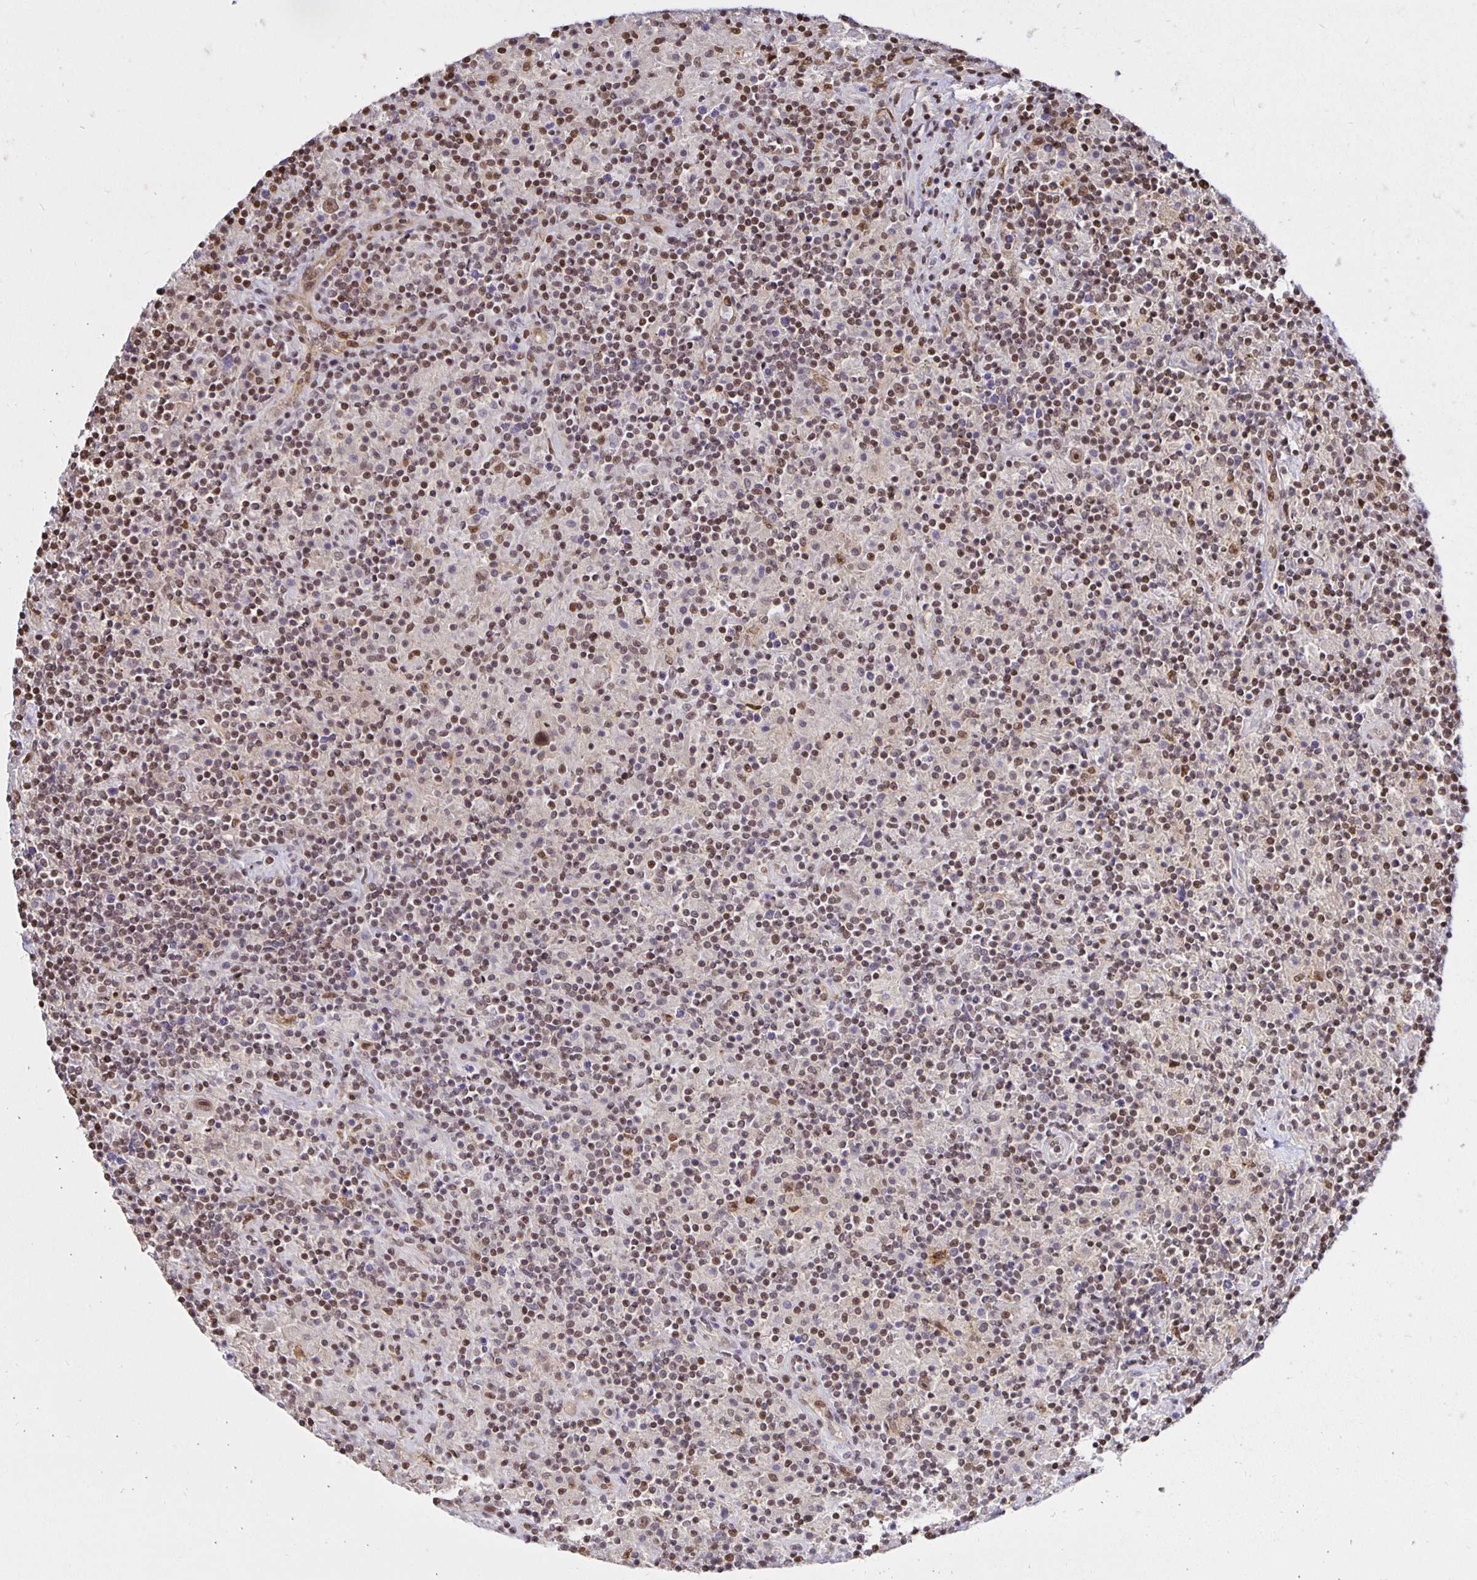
{"staining": {"intensity": "moderate", "quantity": ">75%", "location": "nuclear"}, "tissue": "lymphoma", "cell_type": "Tumor cells", "image_type": "cancer", "snomed": [{"axis": "morphology", "description": "Hodgkin's disease, NOS"}, {"axis": "topography", "description": "Thymus, NOS"}], "caption": "Immunohistochemistry (IHC) photomicrograph of neoplastic tissue: lymphoma stained using immunohistochemistry (IHC) displays medium levels of moderate protein expression localized specifically in the nuclear of tumor cells, appearing as a nuclear brown color.", "gene": "ZNF579", "patient": {"sex": "female", "age": 17}}